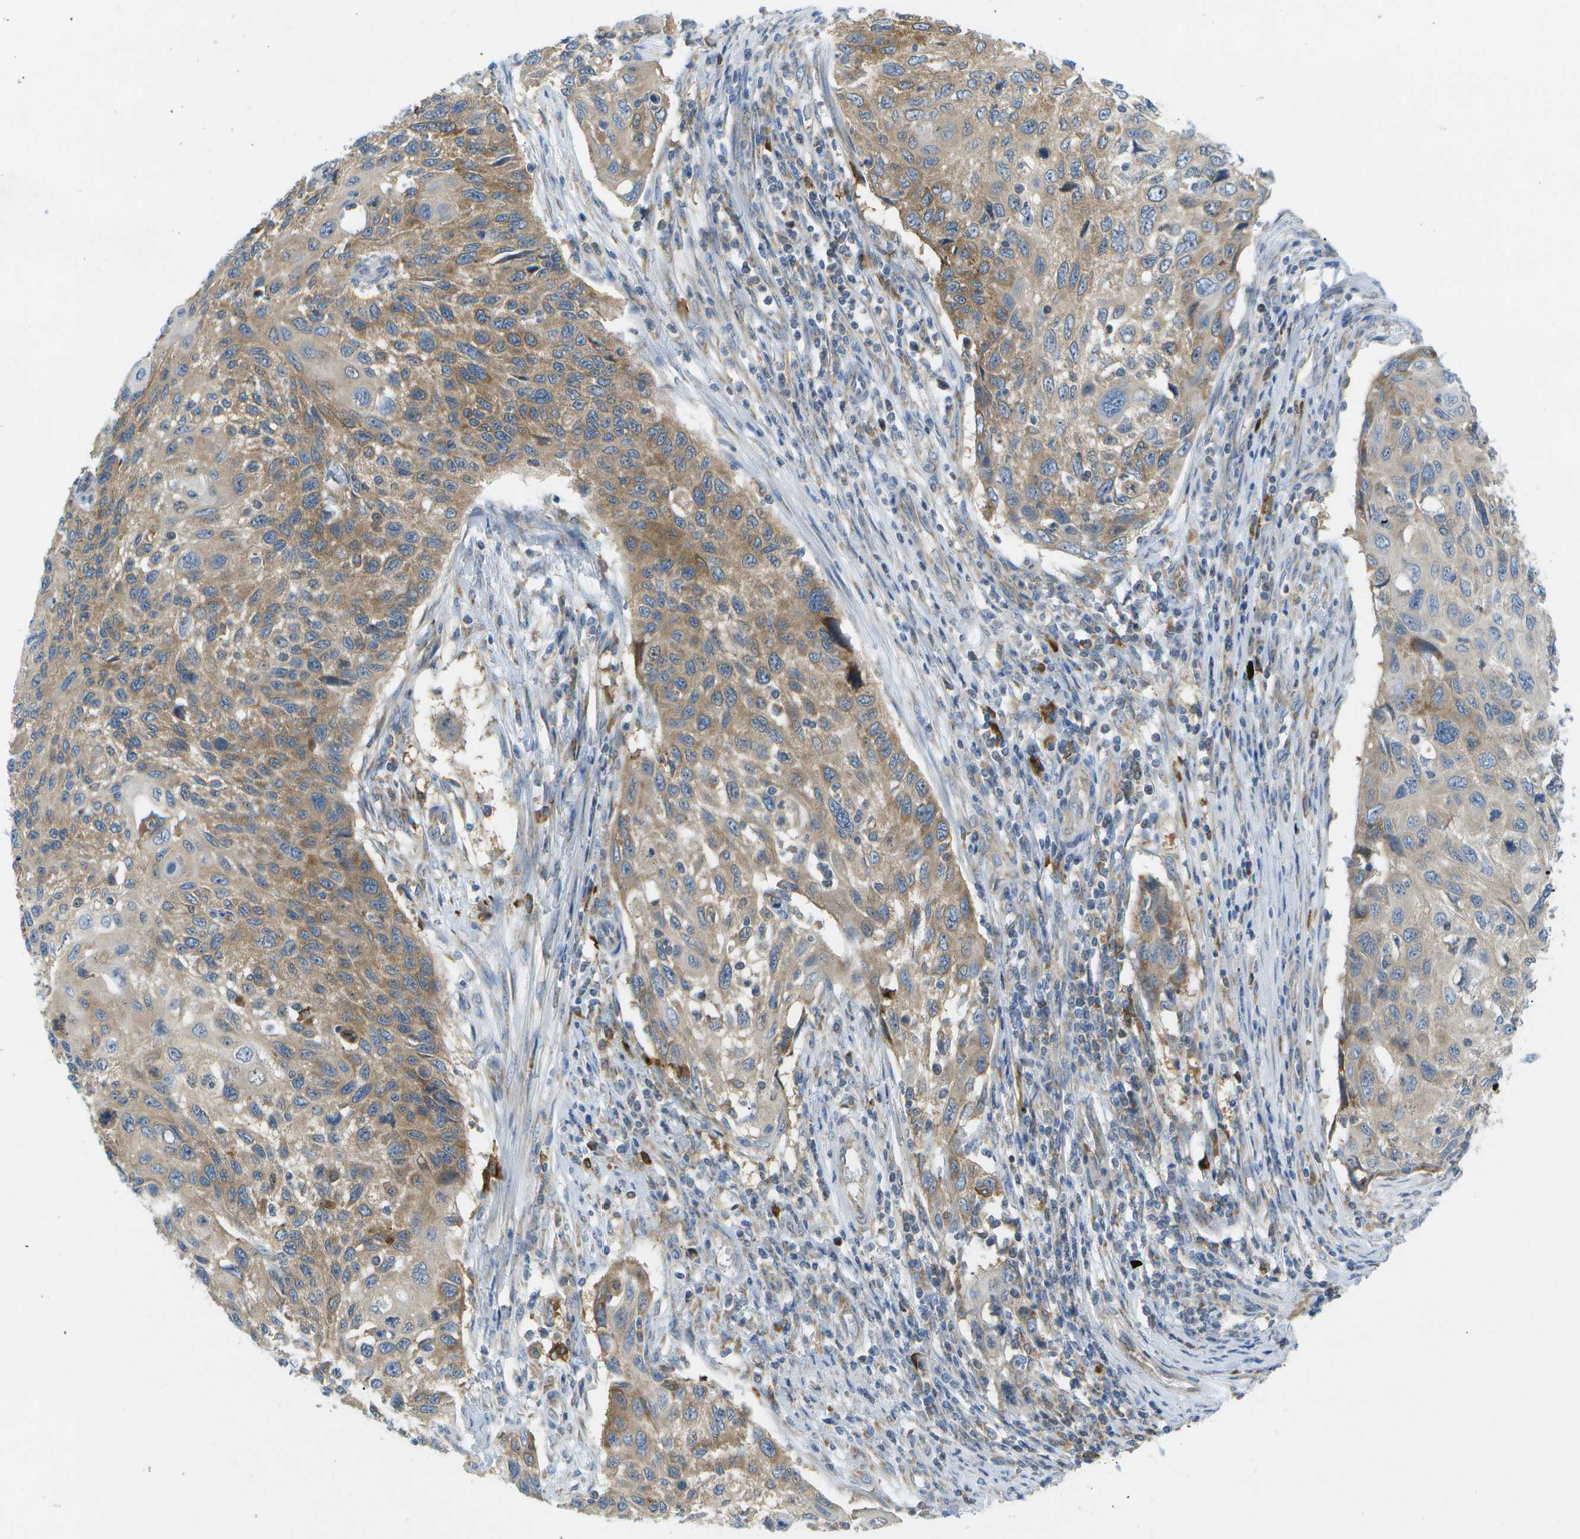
{"staining": {"intensity": "moderate", "quantity": "25%-75%", "location": "cytoplasmic/membranous"}, "tissue": "cervical cancer", "cell_type": "Tumor cells", "image_type": "cancer", "snomed": [{"axis": "morphology", "description": "Squamous cell carcinoma, NOS"}, {"axis": "topography", "description": "Cervix"}], "caption": "A brown stain labels moderate cytoplasmic/membranous positivity of a protein in cervical cancer (squamous cell carcinoma) tumor cells.", "gene": "WNK2", "patient": {"sex": "female", "age": 70}}